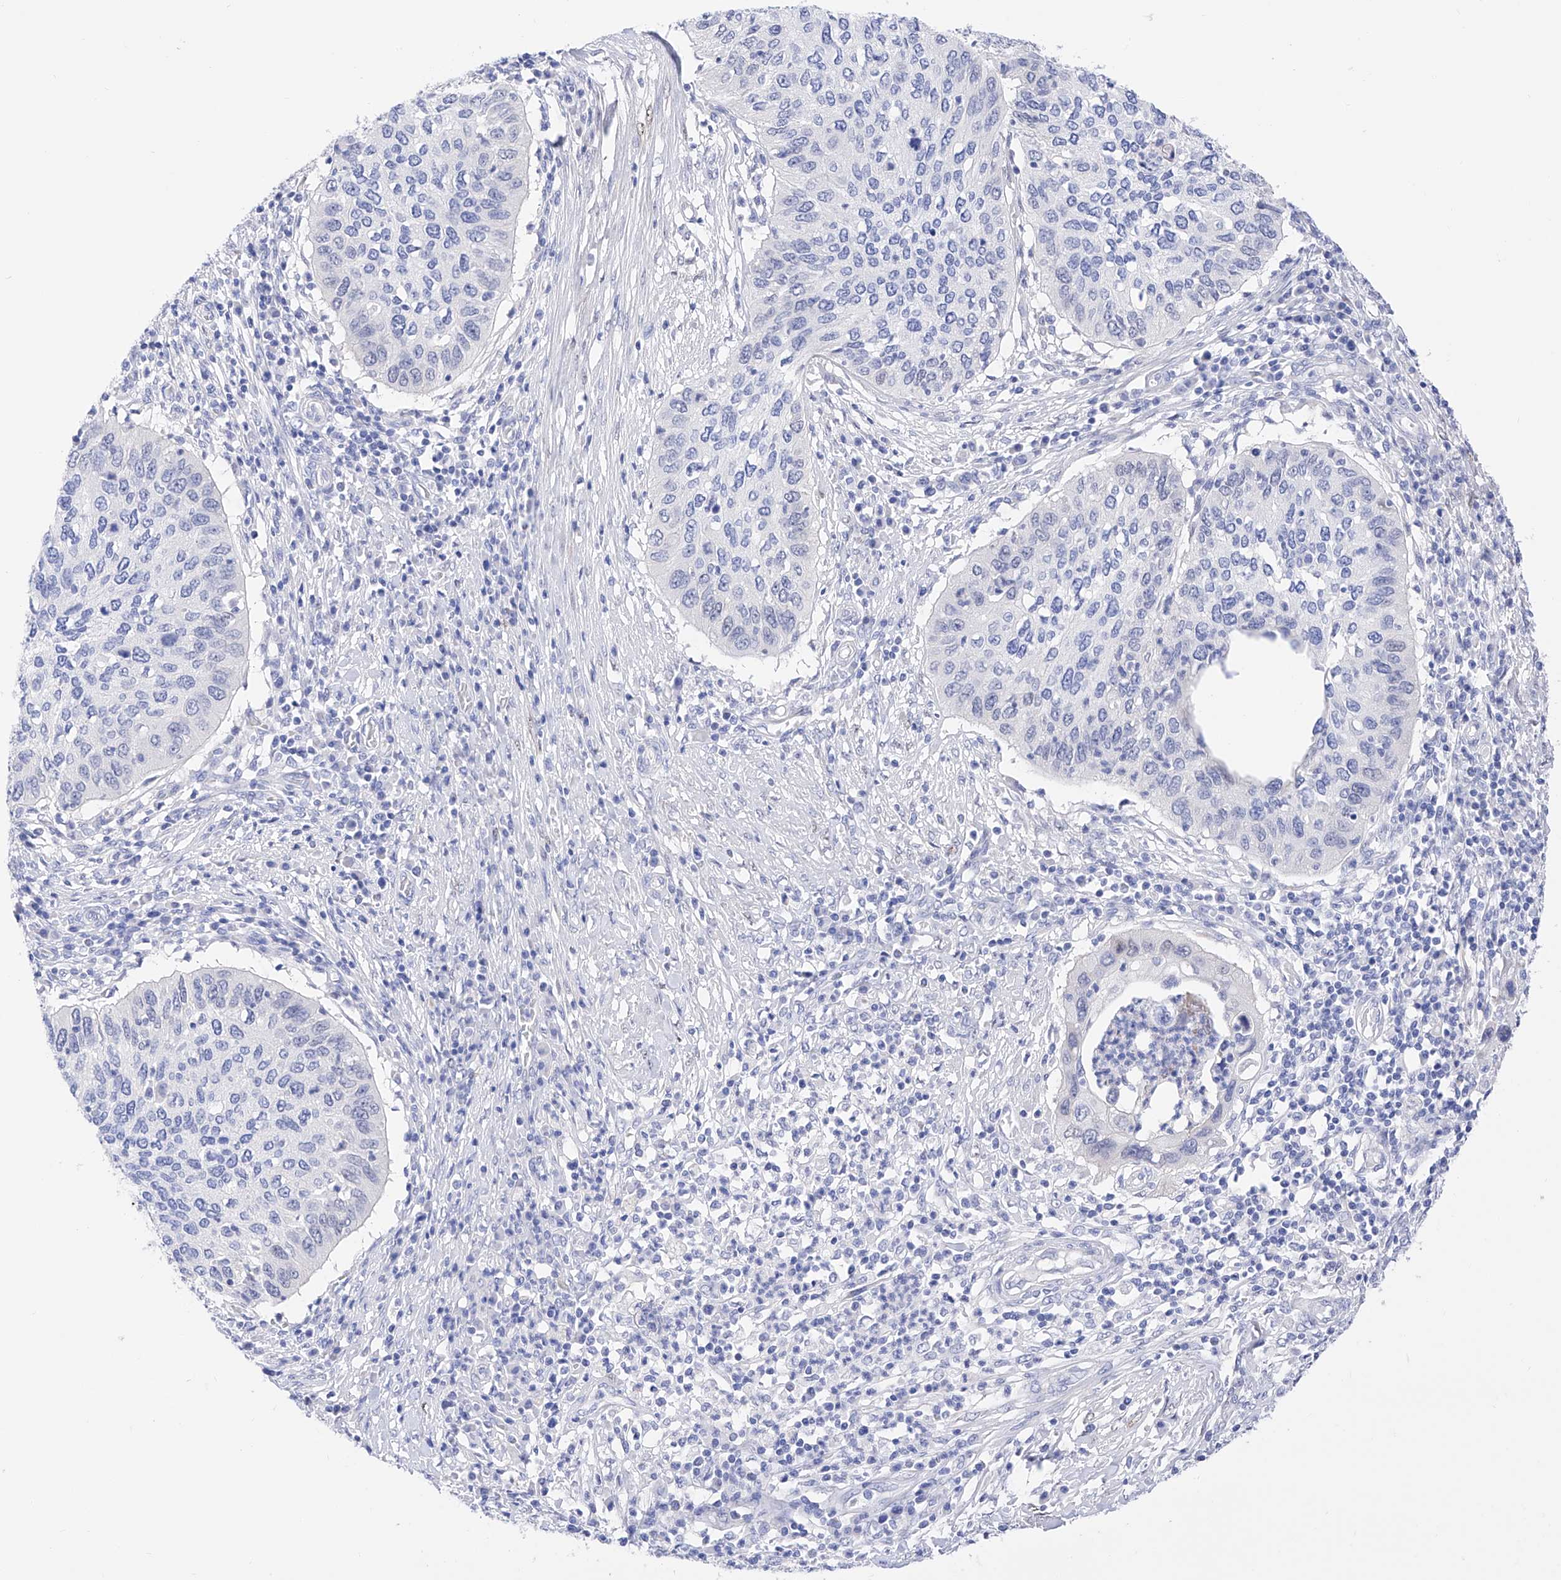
{"staining": {"intensity": "negative", "quantity": "none", "location": "none"}, "tissue": "cervical cancer", "cell_type": "Tumor cells", "image_type": "cancer", "snomed": [{"axis": "morphology", "description": "Squamous cell carcinoma, NOS"}, {"axis": "topography", "description": "Cervix"}], "caption": "DAB (3,3'-diaminobenzidine) immunohistochemical staining of human cervical squamous cell carcinoma exhibits no significant positivity in tumor cells.", "gene": "TRPC7", "patient": {"sex": "female", "age": 38}}